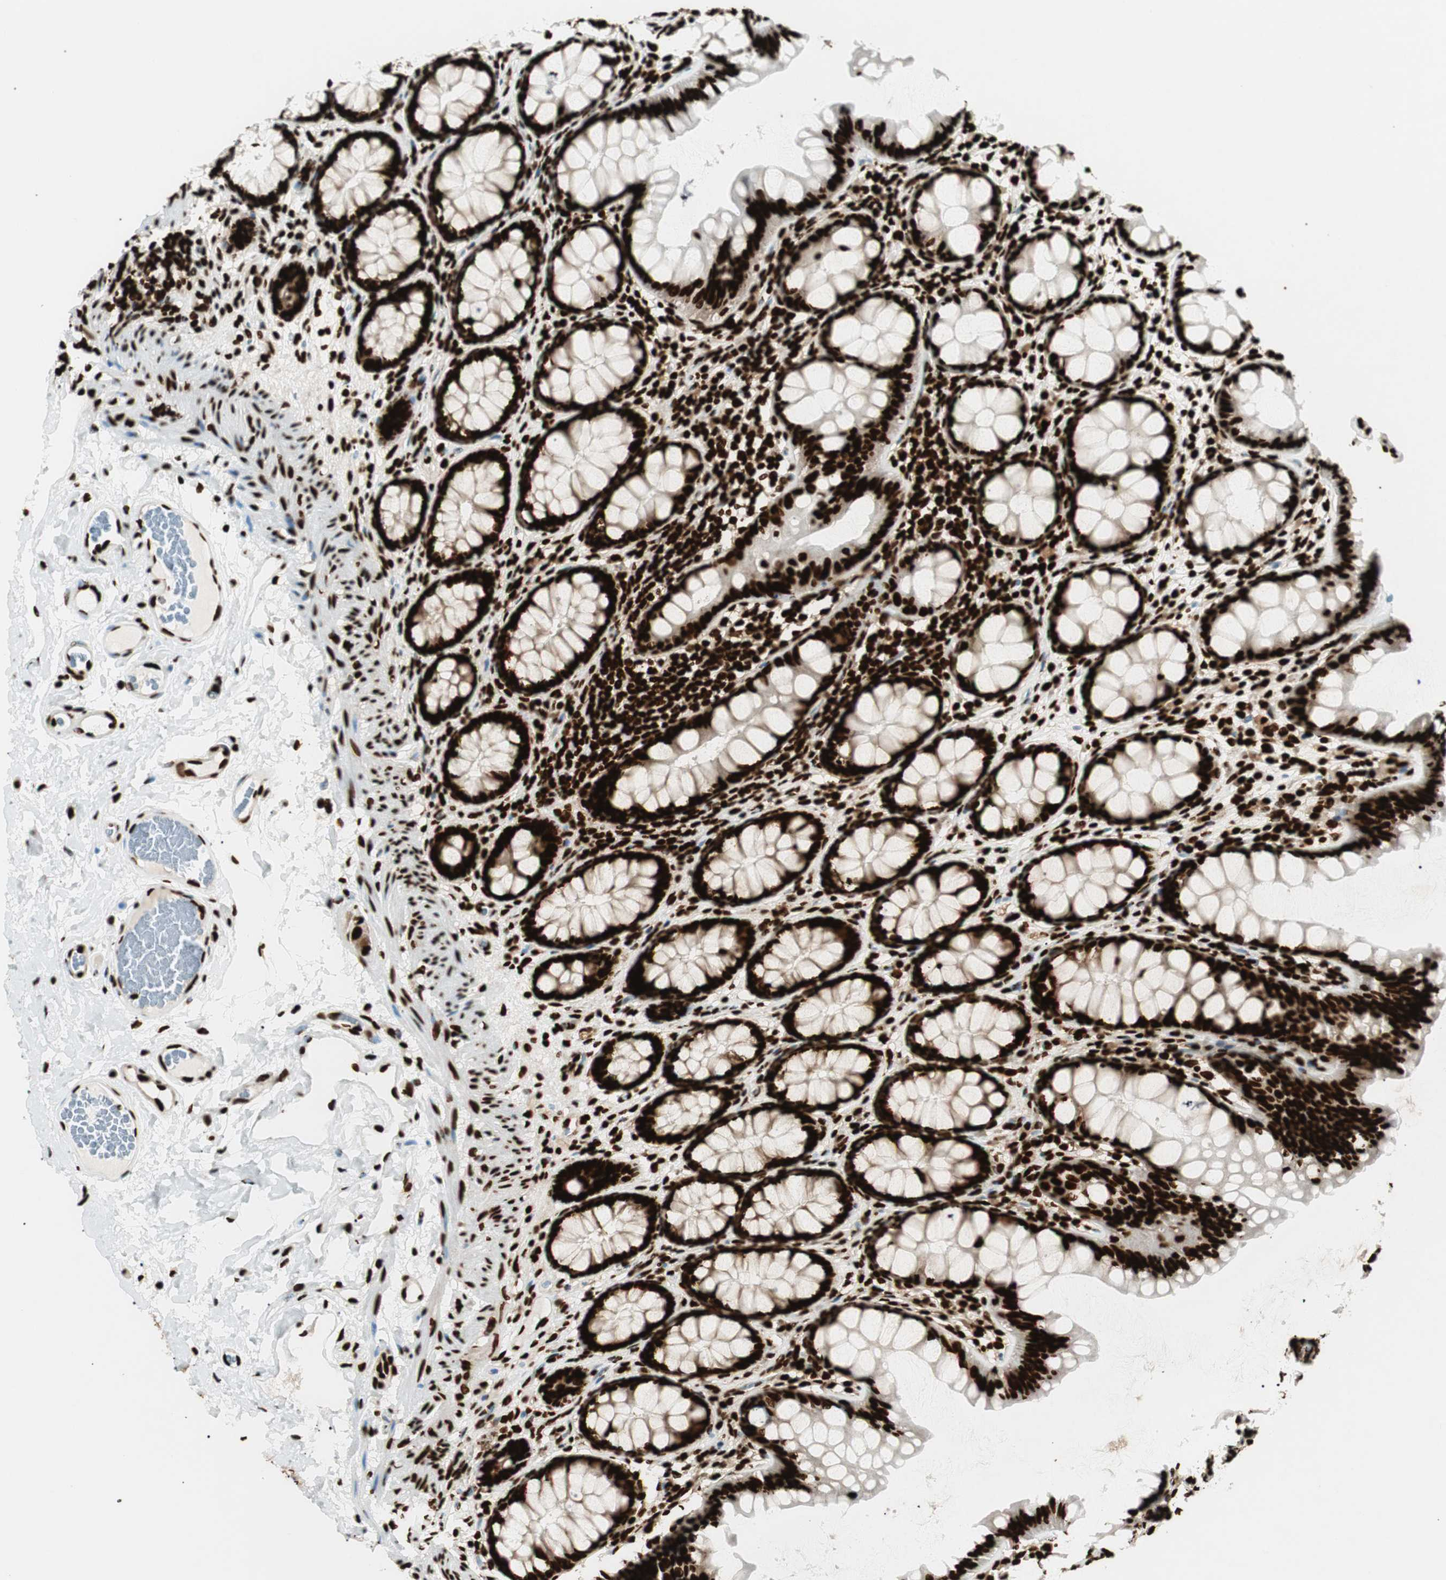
{"staining": {"intensity": "strong", "quantity": ">75%", "location": "nuclear"}, "tissue": "colon", "cell_type": "Endothelial cells", "image_type": "normal", "snomed": [{"axis": "morphology", "description": "Normal tissue, NOS"}, {"axis": "topography", "description": "Colon"}], "caption": "Colon was stained to show a protein in brown. There is high levels of strong nuclear positivity in about >75% of endothelial cells. Immunohistochemistry stains the protein in brown and the nuclei are stained blue.", "gene": "EWSR1", "patient": {"sex": "female", "age": 55}}